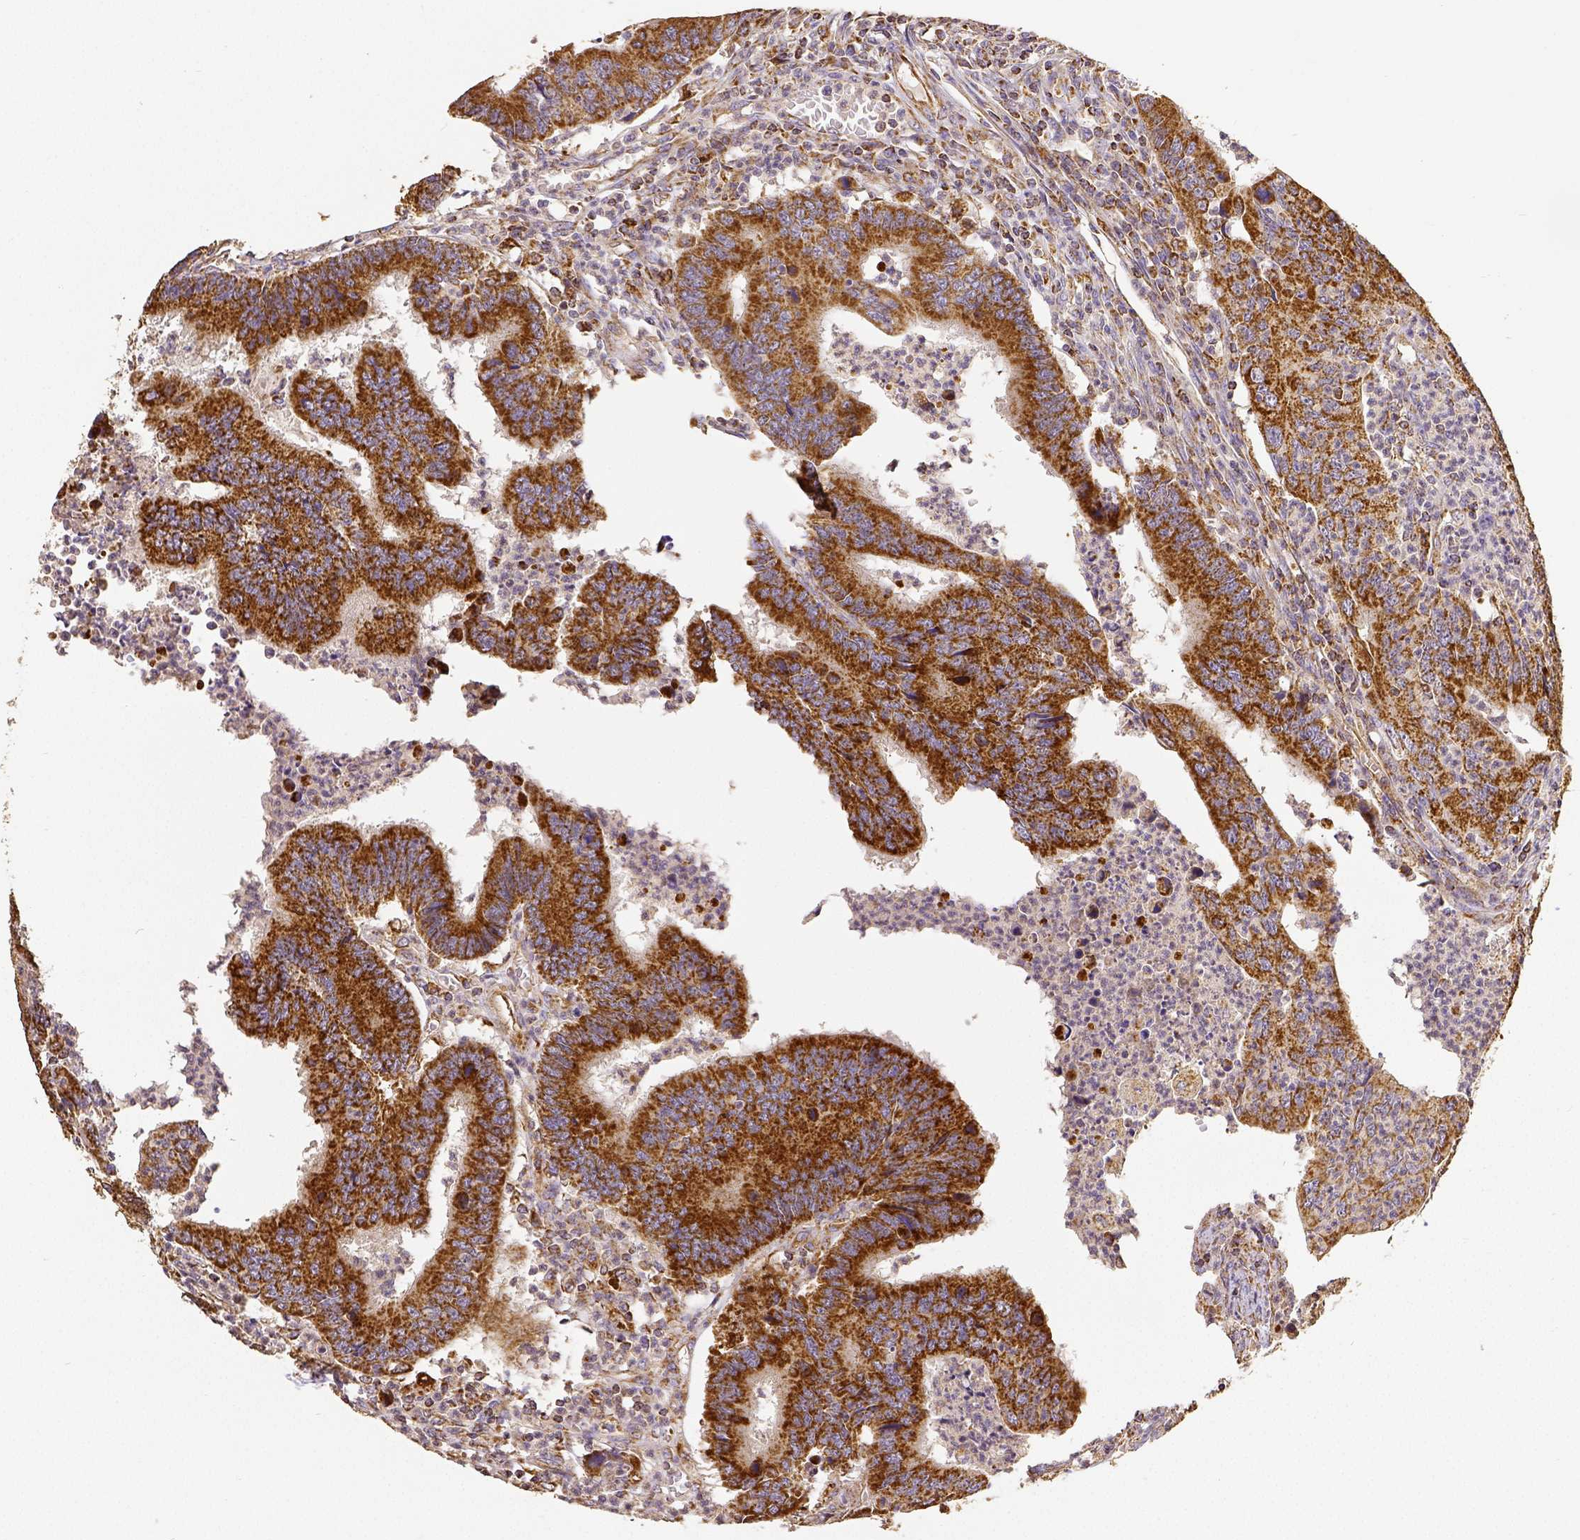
{"staining": {"intensity": "strong", "quantity": ">75%", "location": "cytoplasmic/membranous"}, "tissue": "colorectal cancer", "cell_type": "Tumor cells", "image_type": "cancer", "snomed": [{"axis": "morphology", "description": "Adenocarcinoma, NOS"}, {"axis": "topography", "description": "Colon"}], "caption": "A brown stain highlights strong cytoplasmic/membranous staining of a protein in colorectal cancer (adenocarcinoma) tumor cells. (Stains: DAB (3,3'-diaminobenzidine) in brown, nuclei in blue, Microscopy: brightfield microscopy at high magnification).", "gene": "SDHB", "patient": {"sex": "female", "age": 67}}